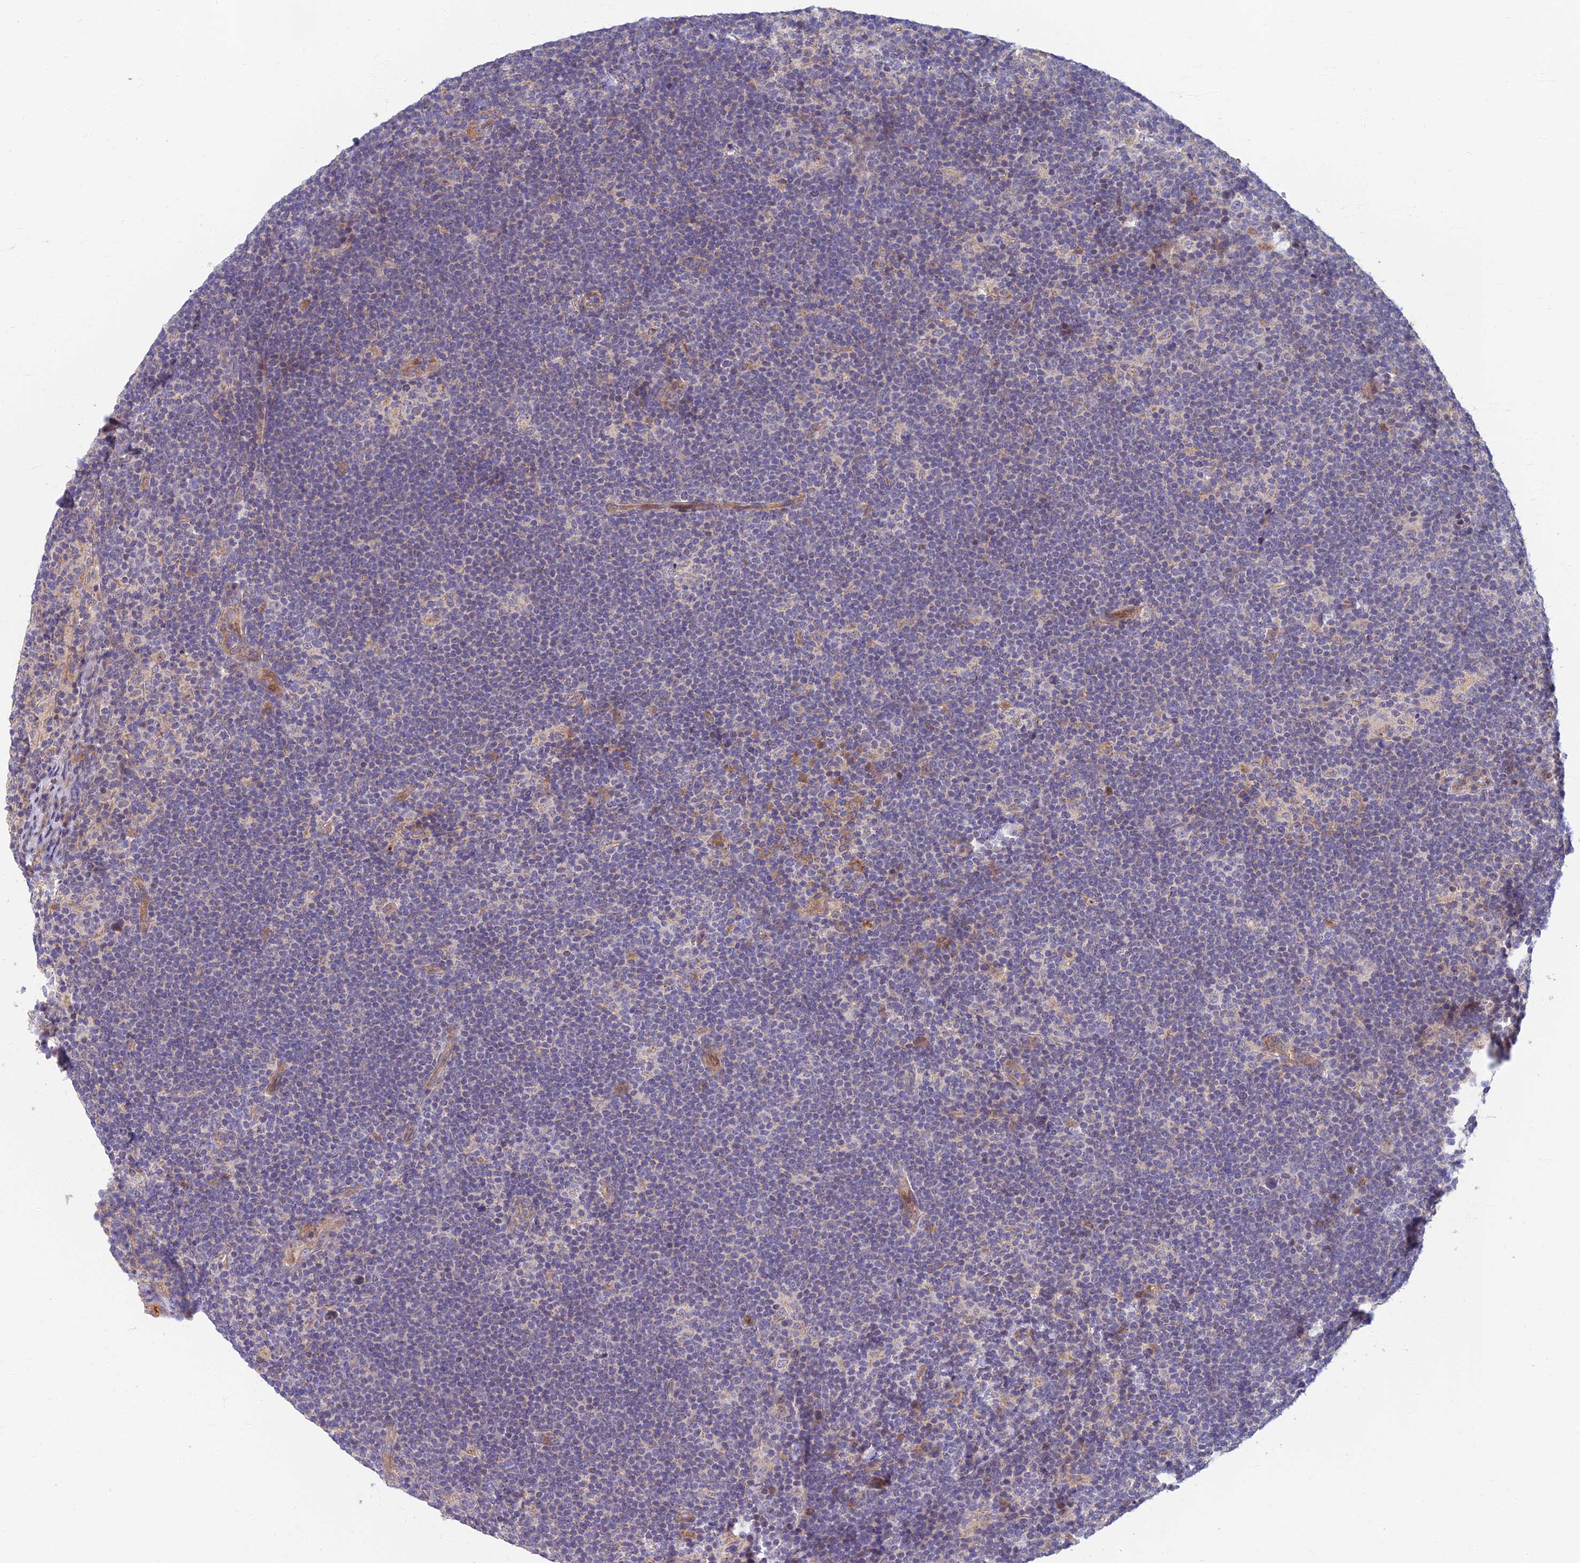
{"staining": {"intensity": "negative", "quantity": "none", "location": "none"}, "tissue": "lymphoma", "cell_type": "Tumor cells", "image_type": "cancer", "snomed": [{"axis": "morphology", "description": "Hodgkin's disease, NOS"}, {"axis": "topography", "description": "Lymph node"}], "caption": "Tumor cells are negative for brown protein staining in Hodgkin's disease. (Stains: DAB IHC with hematoxylin counter stain, Microscopy: brightfield microscopy at high magnification).", "gene": "SOGA1", "patient": {"sex": "female", "age": 57}}